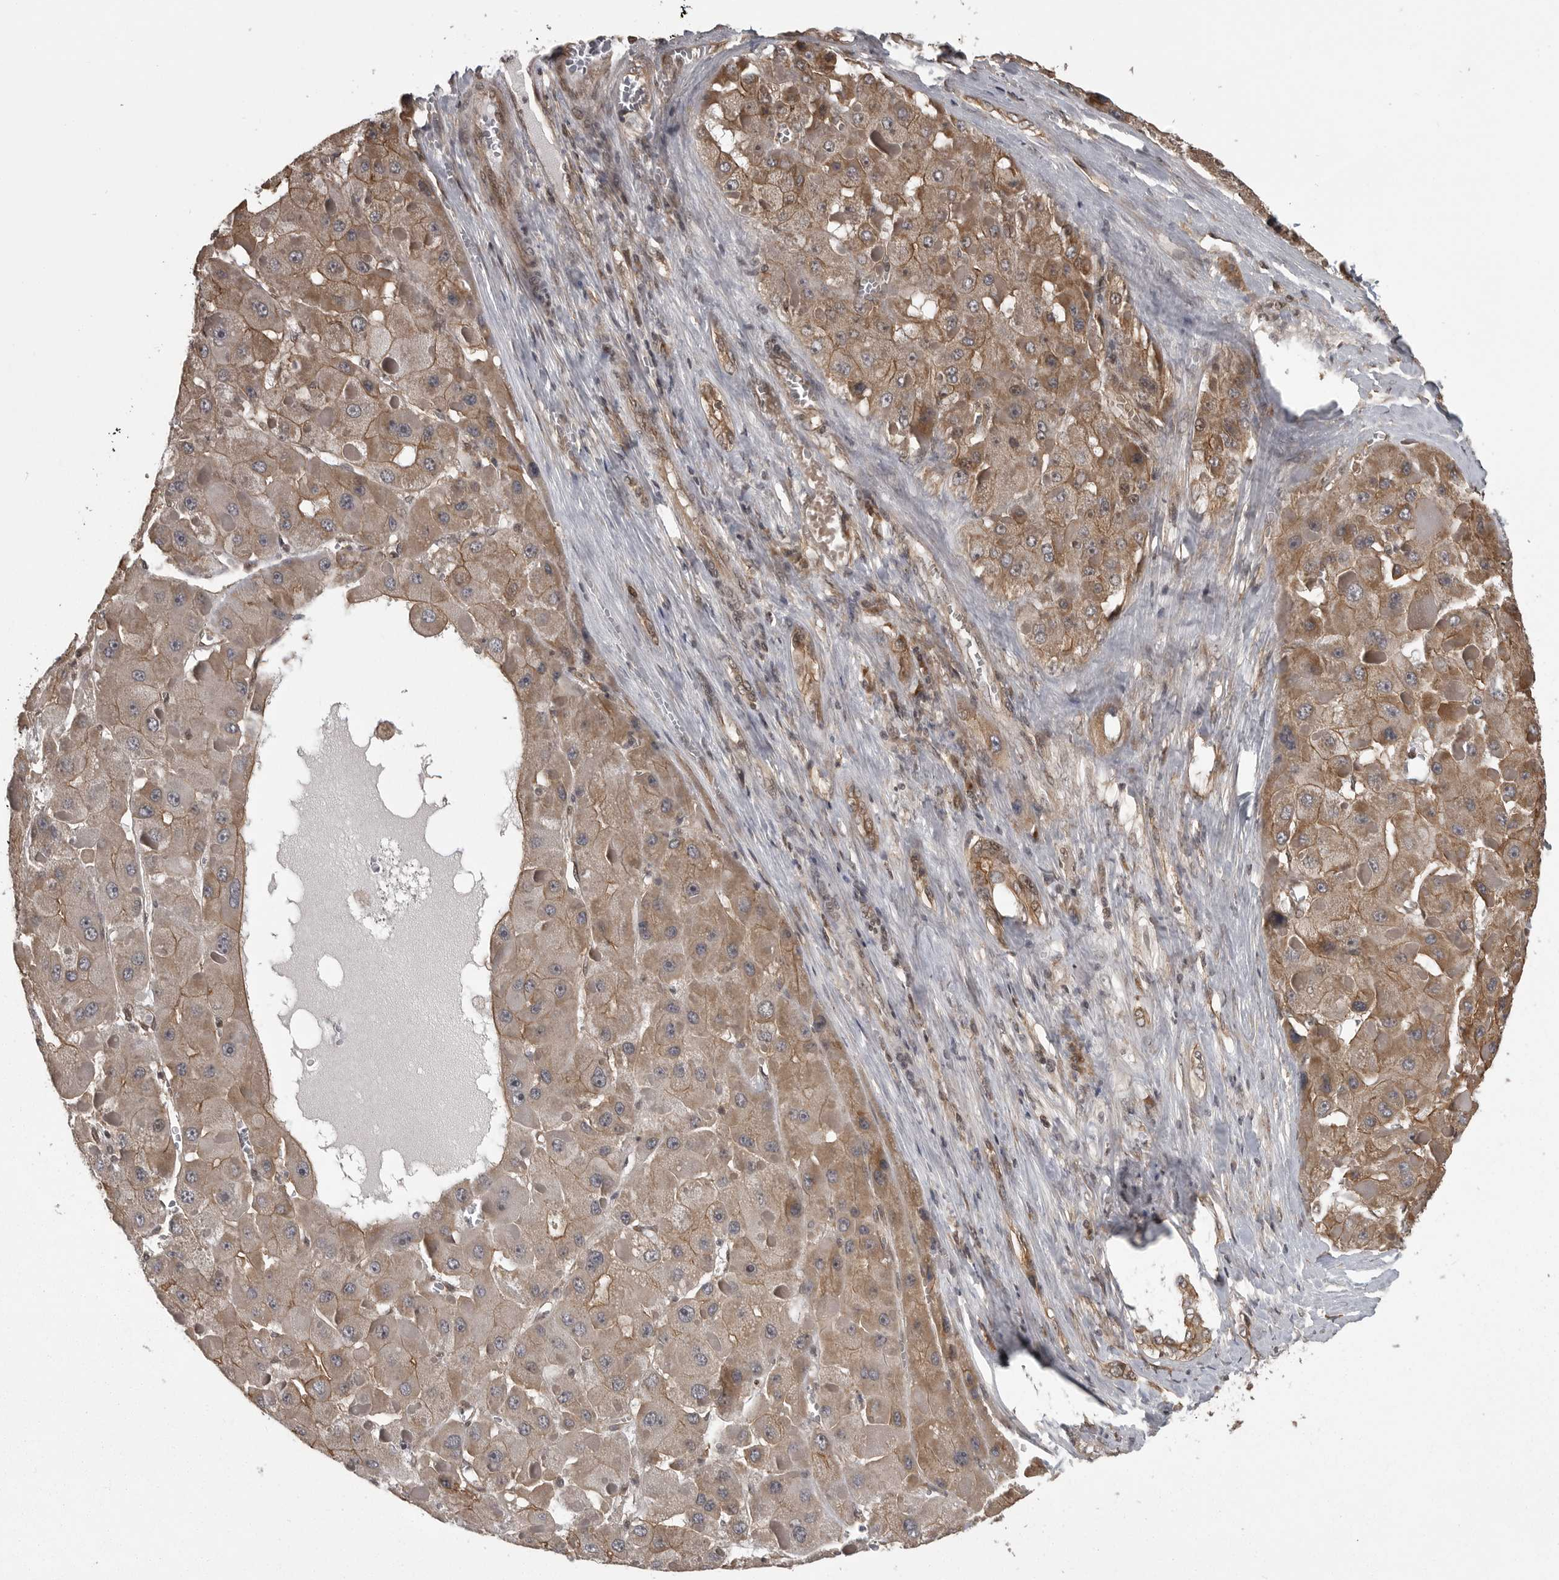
{"staining": {"intensity": "moderate", "quantity": ">75%", "location": "cytoplasmic/membranous"}, "tissue": "liver cancer", "cell_type": "Tumor cells", "image_type": "cancer", "snomed": [{"axis": "morphology", "description": "Carcinoma, Hepatocellular, NOS"}, {"axis": "topography", "description": "Liver"}], "caption": "Human liver cancer stained with a protein marker reveals moderate staining in tumor cells.", "gene": "DNAJC8", "patient": {"sex": "female", "age": 73}}